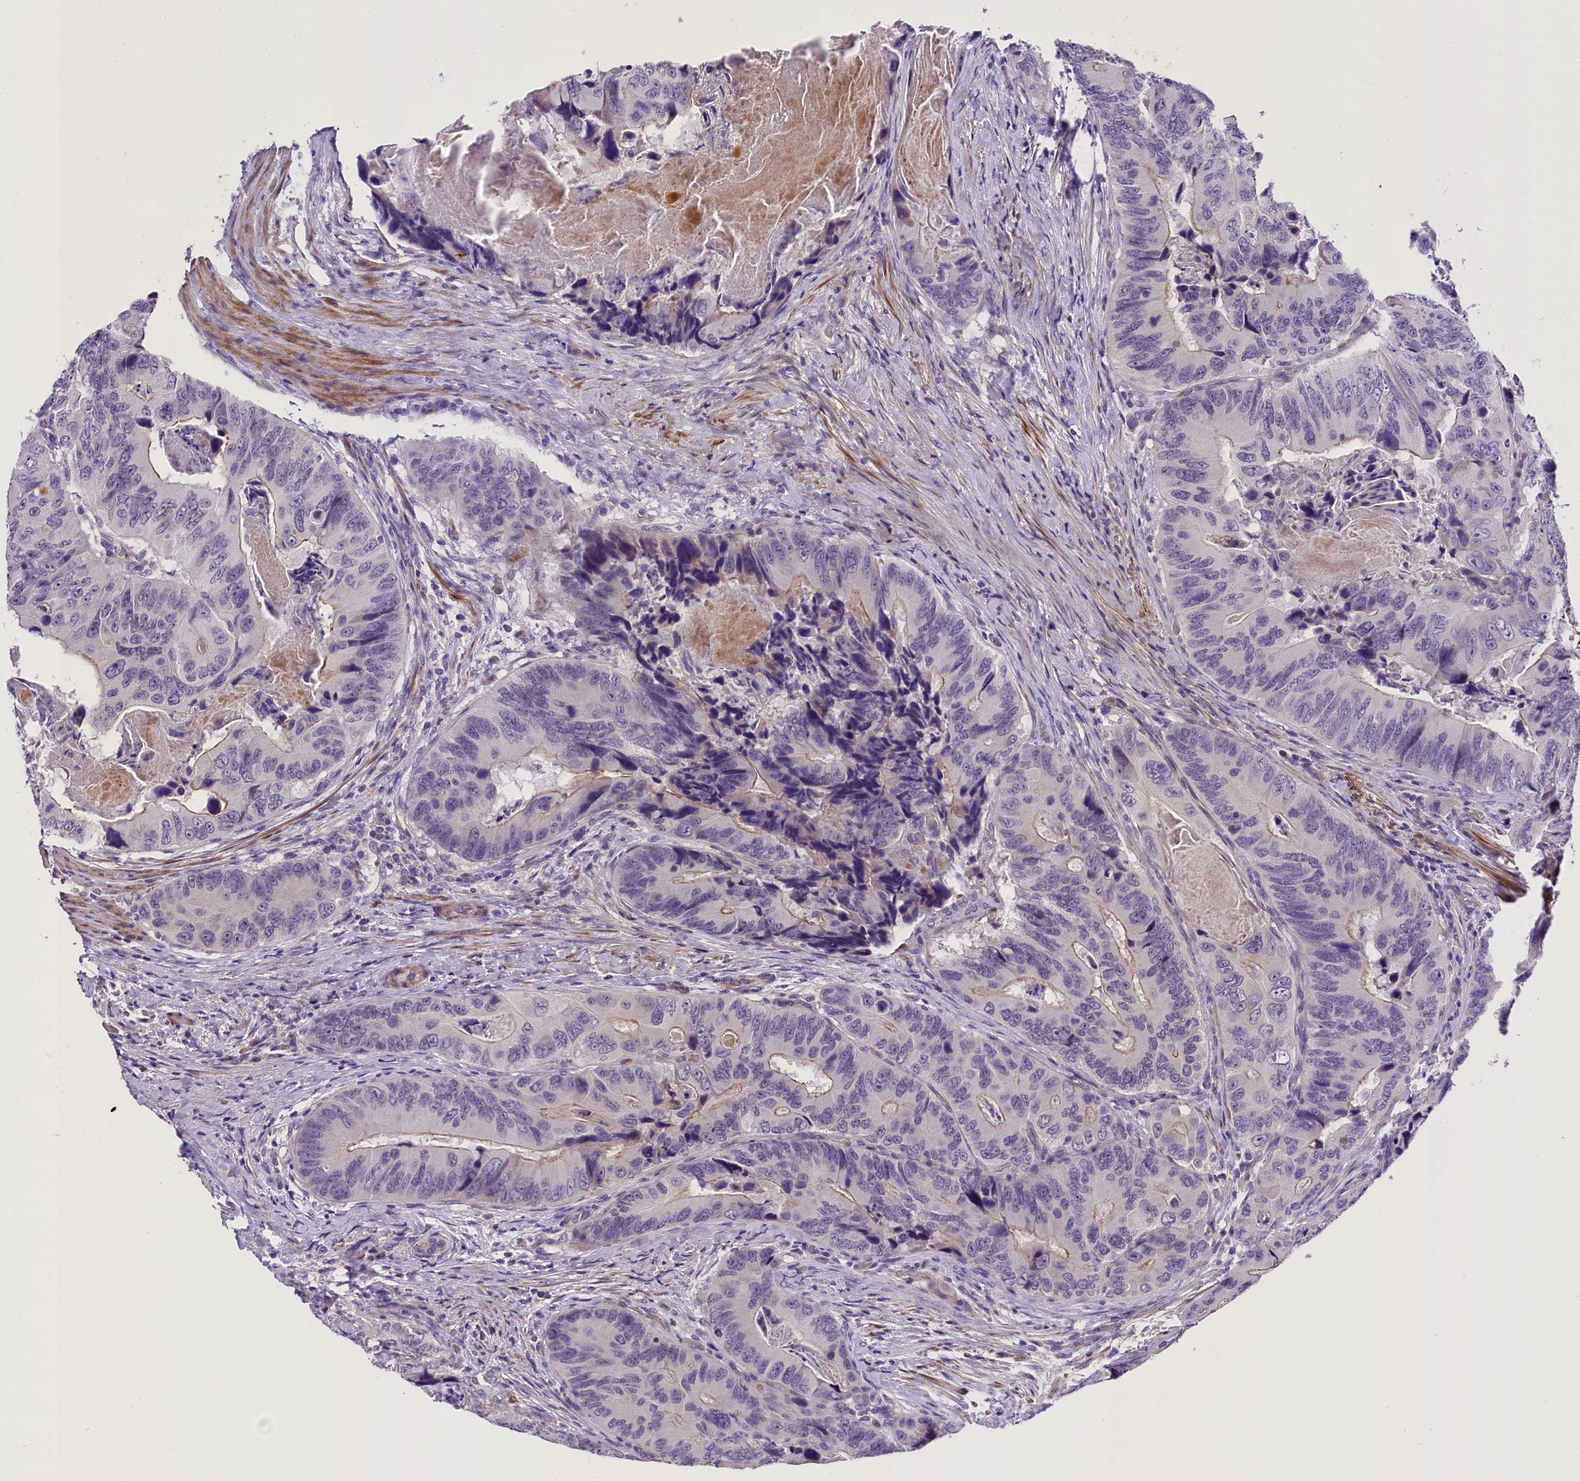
{"staining": {"intensity": "moderate", "quantity": "<25%", "location": "cytoplasmic/membranous"}, "tissue": "colorectal cancer", "cell_type": "Tumor cells", "image_type": "cancer", "snomed": [{"axis": "morphology", "description": "Adenocarcinoma, NOS"}, {"axis": "topography", "description": "Colon"}], "caption": "Immunohistochemical staining of human colorectal adenocarcinoma displays low levels of moderate cytoplasmic/membranous protein expression in about <25% of tumor cells.", "gene": "MEX3B", "patient": {"sex": "male", "age": 84}}